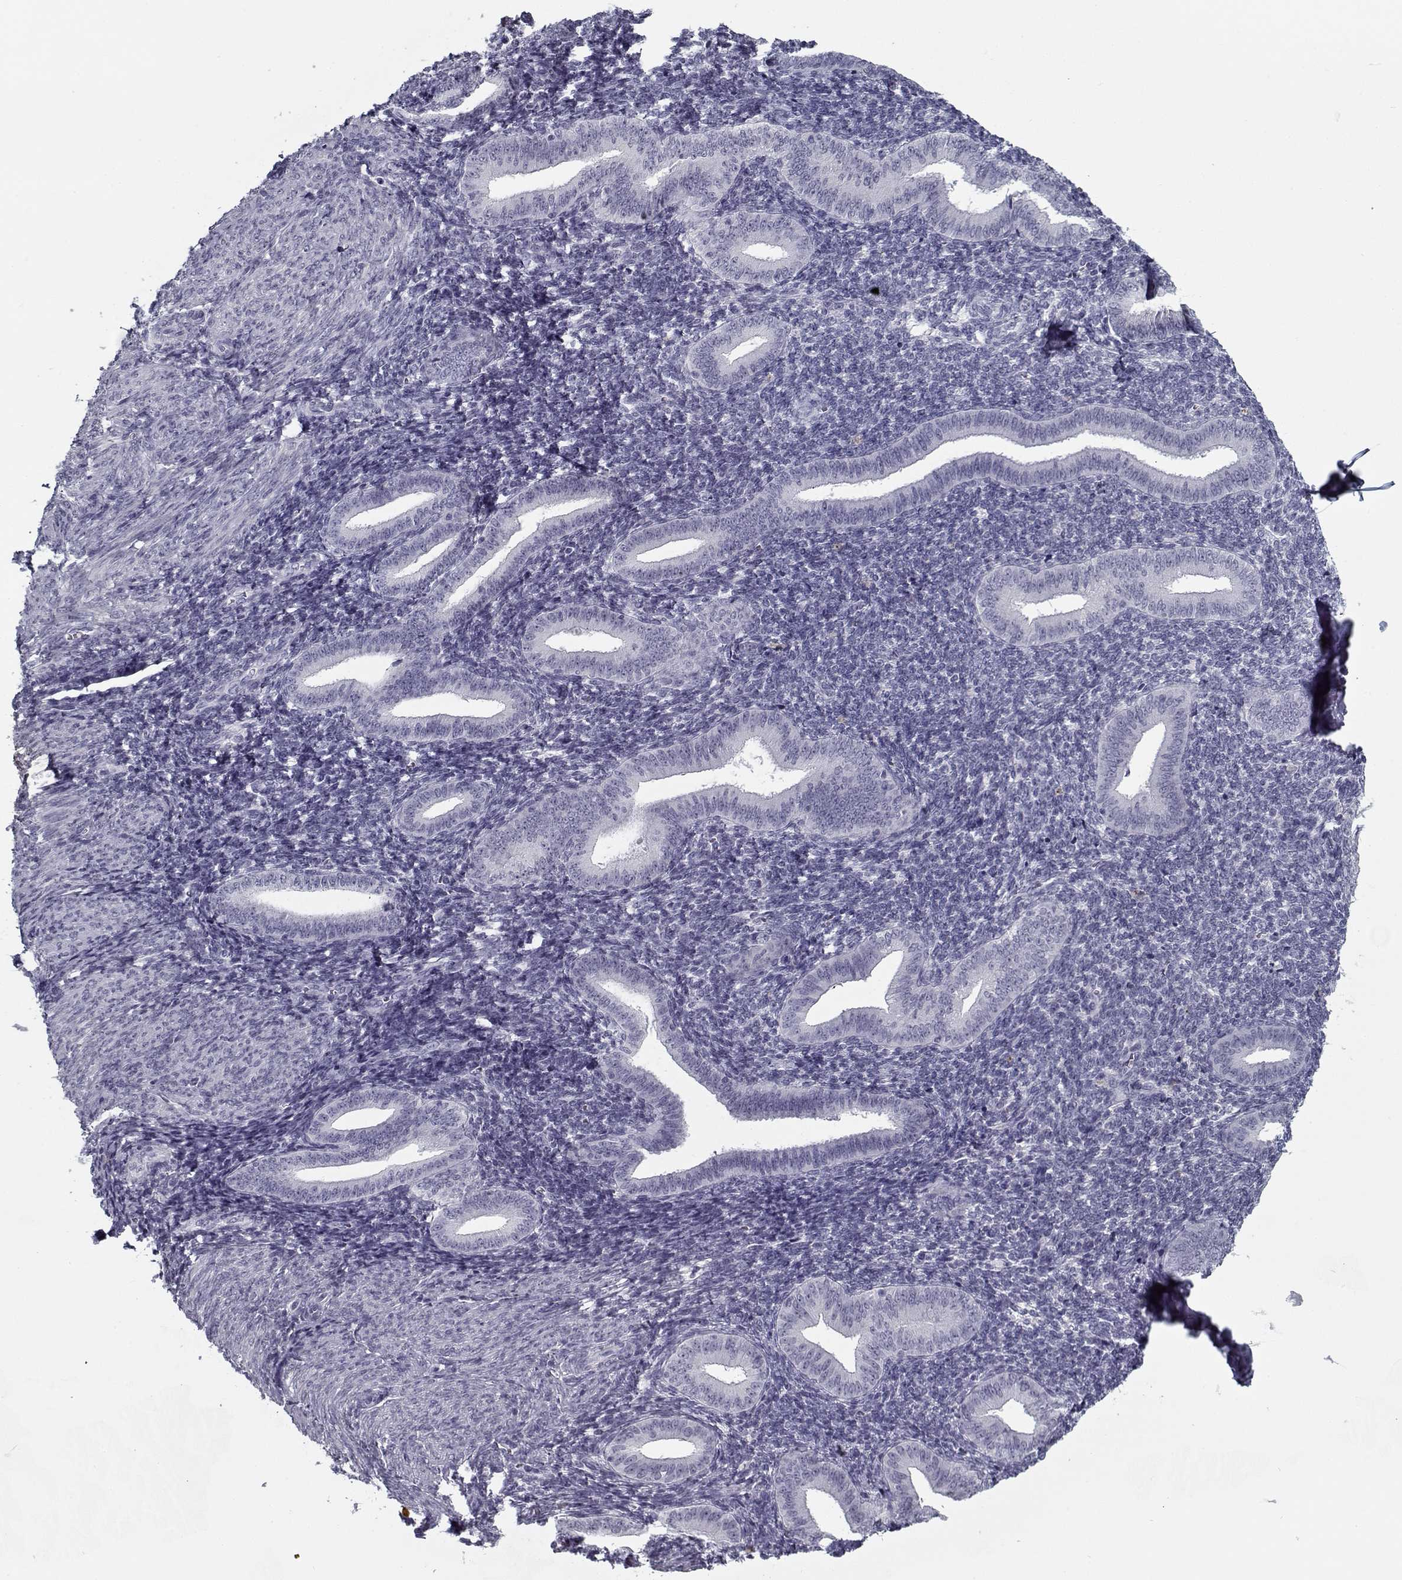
{"staining": {"intensity": "negative", "quantity": "none", "location": "none"}, "tissue": "endometrium", "cell_type": "Cells in endometrial stroma", "image_type": "normal", "snomed": [{"axis": "morphology", "description": "Normal tissue, NOS"}, {"axis": "topography", "description": "Endometrium"}], "caption": "Immunohistochemistry (IHC) of unremarkable human endometrium demonstrates no staining in cells in endometrial stroma.", "gene": "RNF32", "patient": {"sex": "female", "age": 25}}